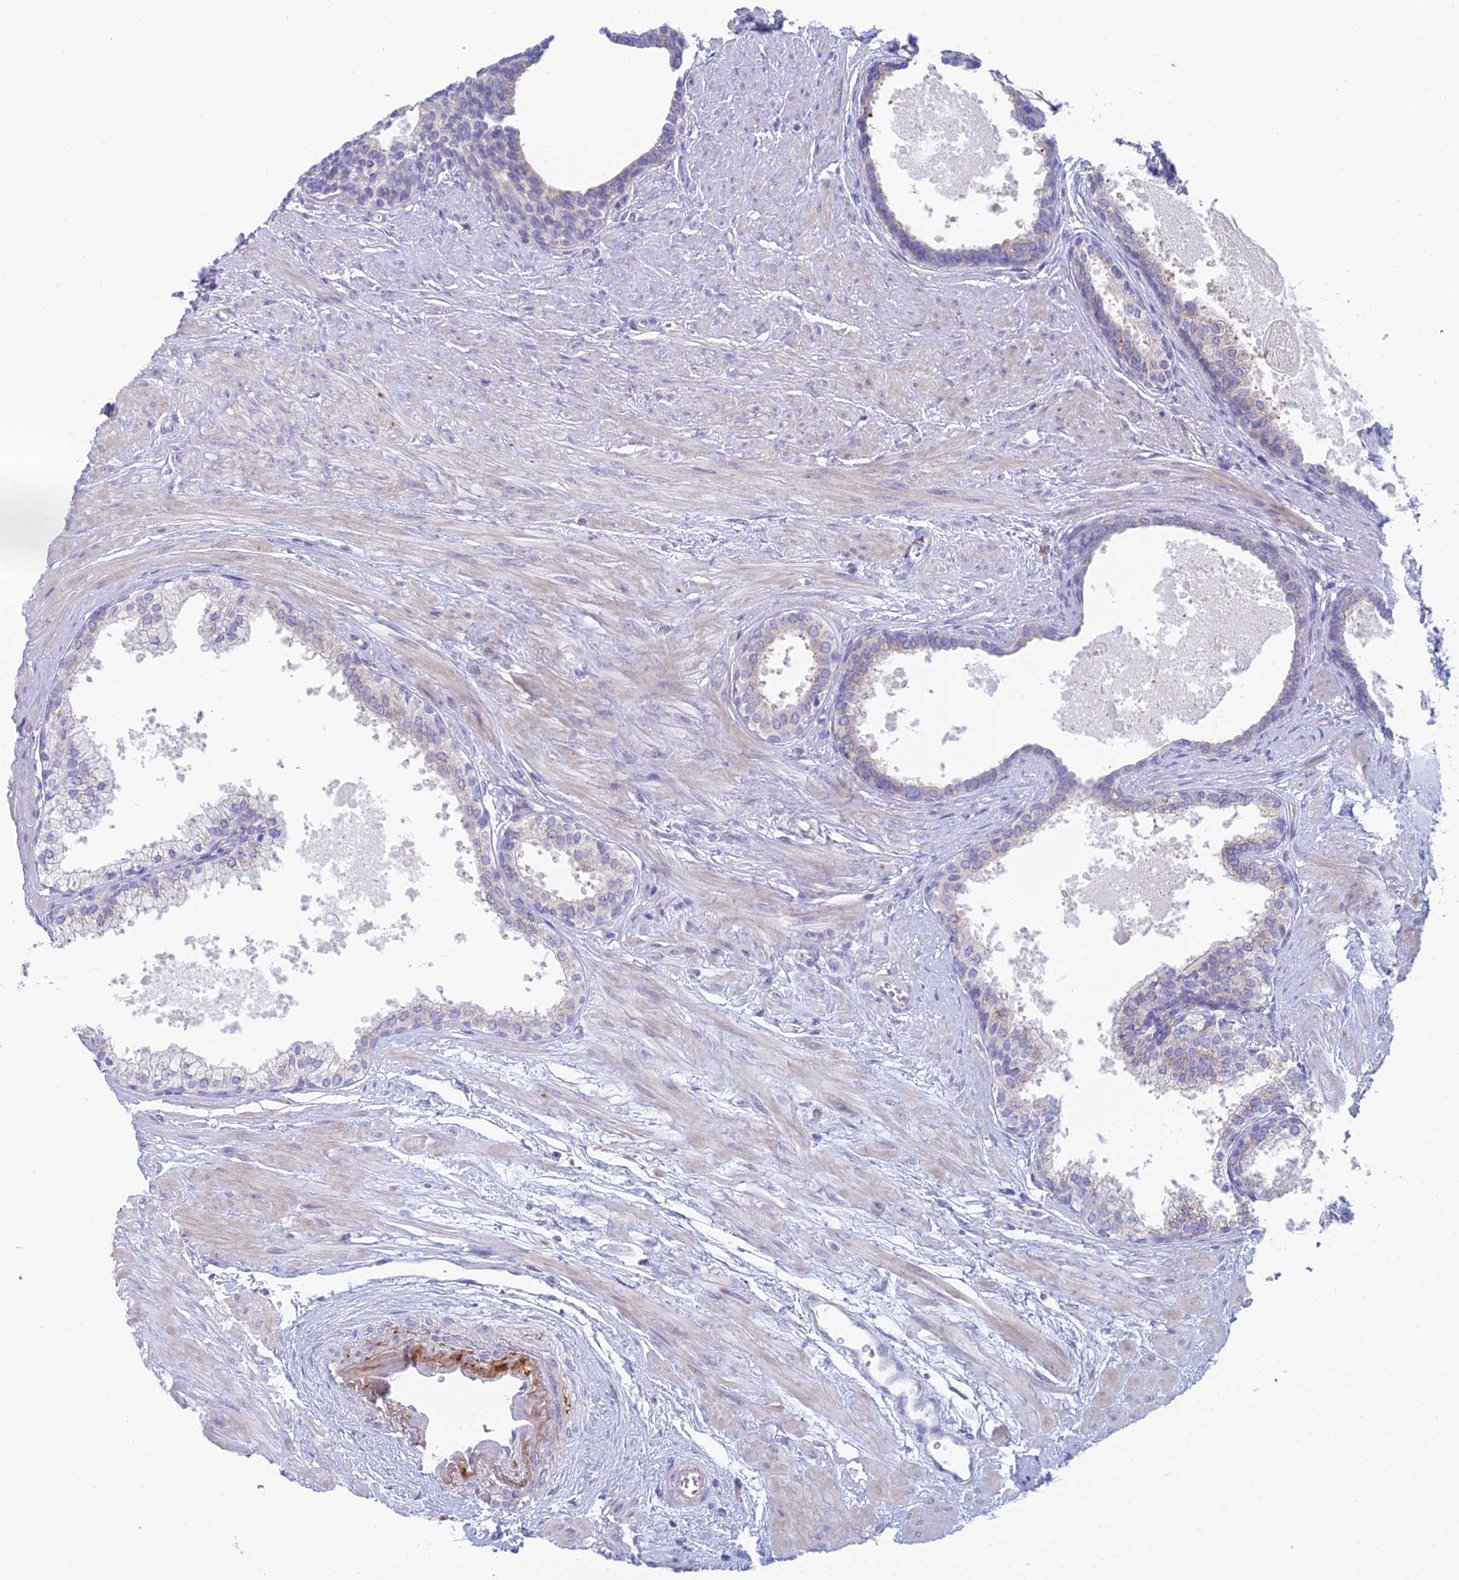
{"staining": {"intensity": "moderate", "quantity": "<25%", "location": "cytoplasmic/membranous"}, "tissue": "prostate", "cell_type": "Glandular cells", "image_type": "normal", "snomed": [{"axis": "morphology", "description": "Normal tissue, NOS"}, {"axis": "topography", "description": "Prostate"}], "caption": "Moderate cytoplasmic/membranous positivity for a protein is appreciated in about <25% of glandular cells of benign prostate using IHC.", "gene": "ZNF564", "patient": {"sex": "male", "age": 57}}